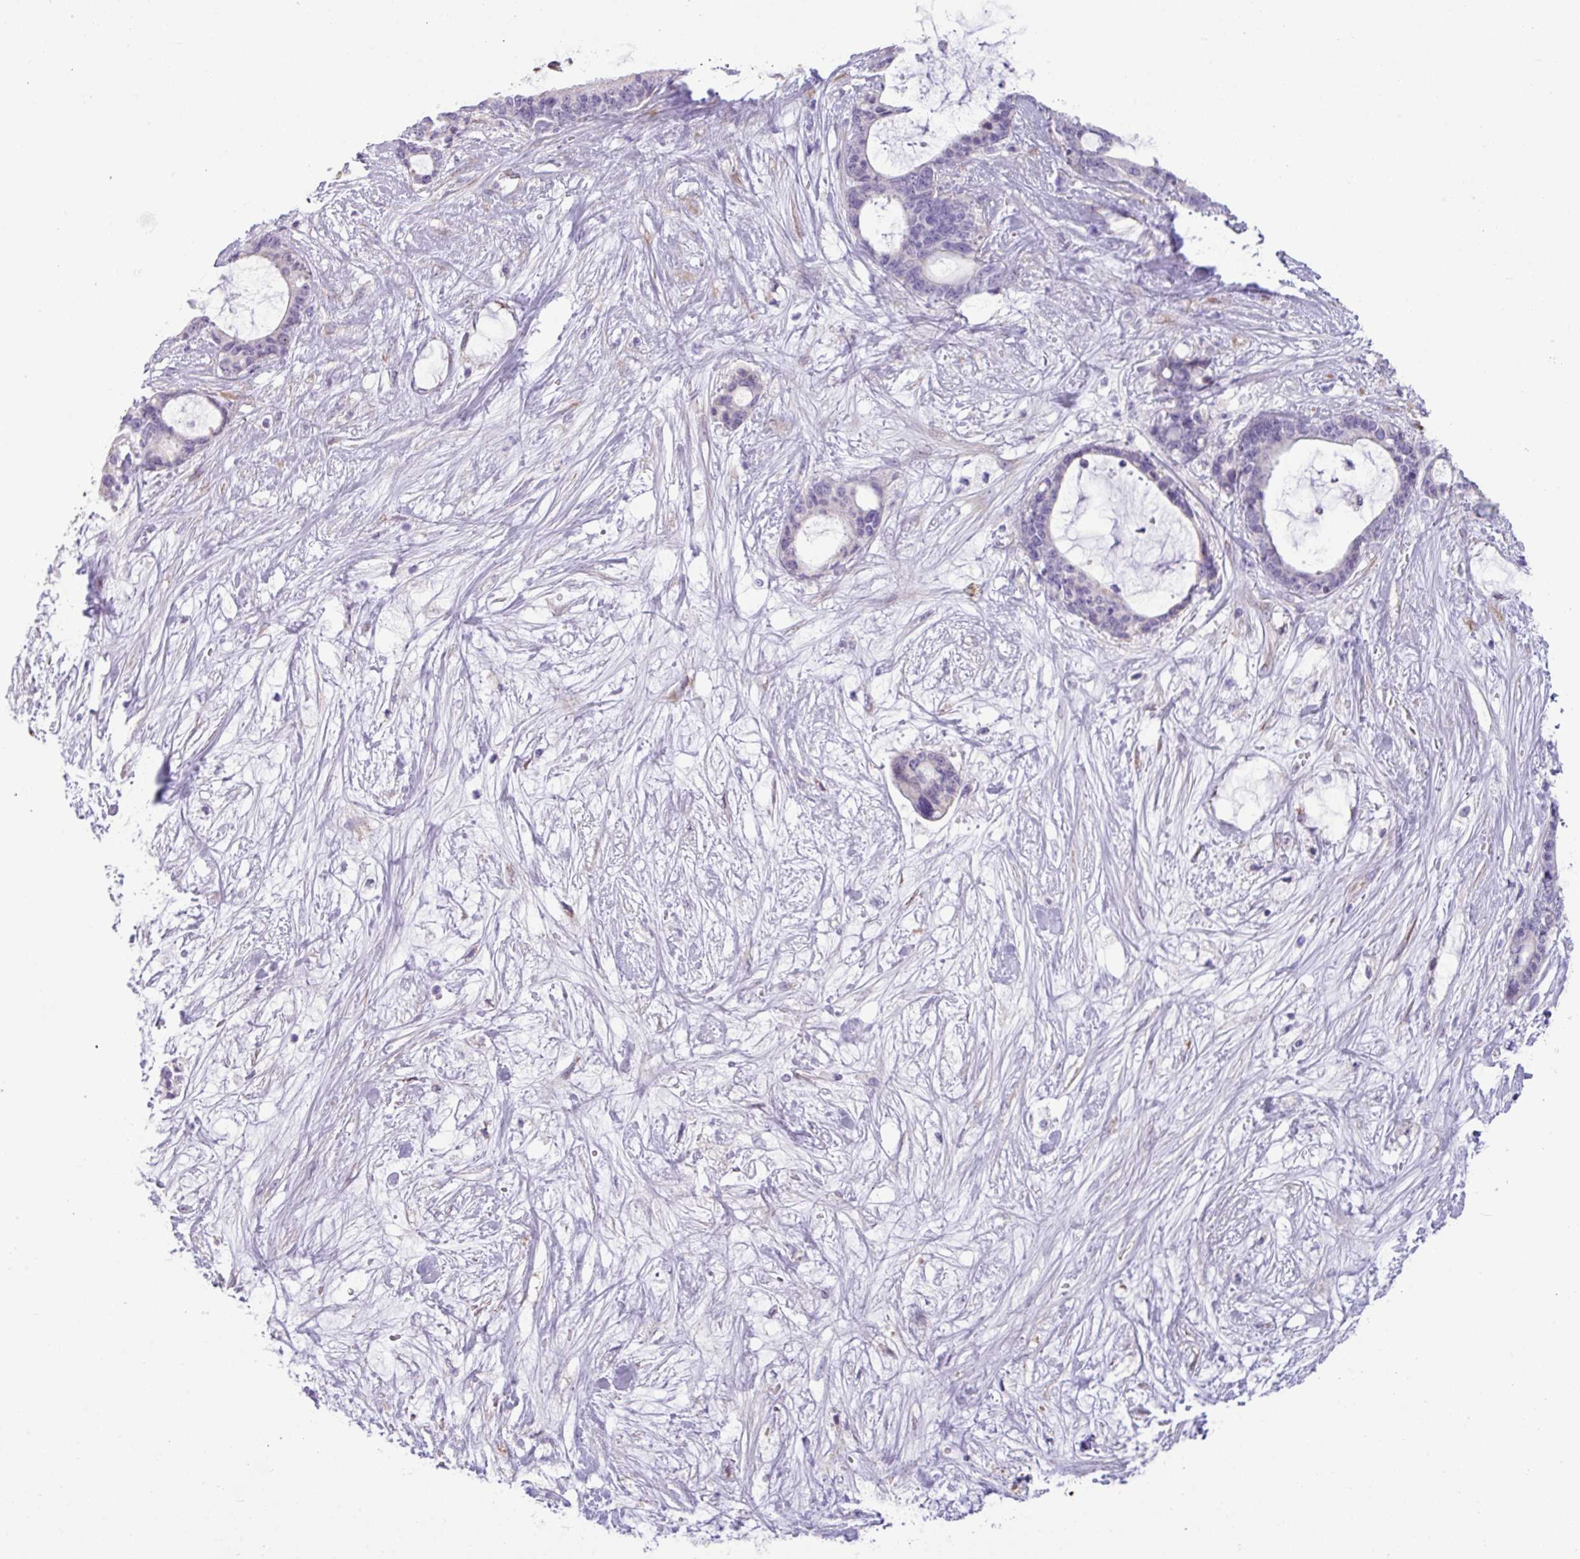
{"staining": {"intensity": "negative", "quantity": "none", "location": "none"}, "tissue": "liver cancer", "cell_type": "Tumor cells", "image_type": "cancer", "snomed": [{"axis": "morphology", "description": "Normal tissue, NOS"}, {"axis": "morphology", "description": "Cholangiocarcinoma"}, {"axis": "topography", "description": "Liver"}, {"axis": "topography", "description": "Peripheral nerve tissue"}], "caption": "Tumor cells show no significant protein positivity in cholangiocarcinoma (liver). The staining was performed using DAB (3,3'-diaminobenzidine) to visualize the protein expression in brown, while the nuclei were stained in blue with hematoxylin (Magnification: 20x).", "gene": "IRGC", "patient": {"sex": "female", "age": 73}}